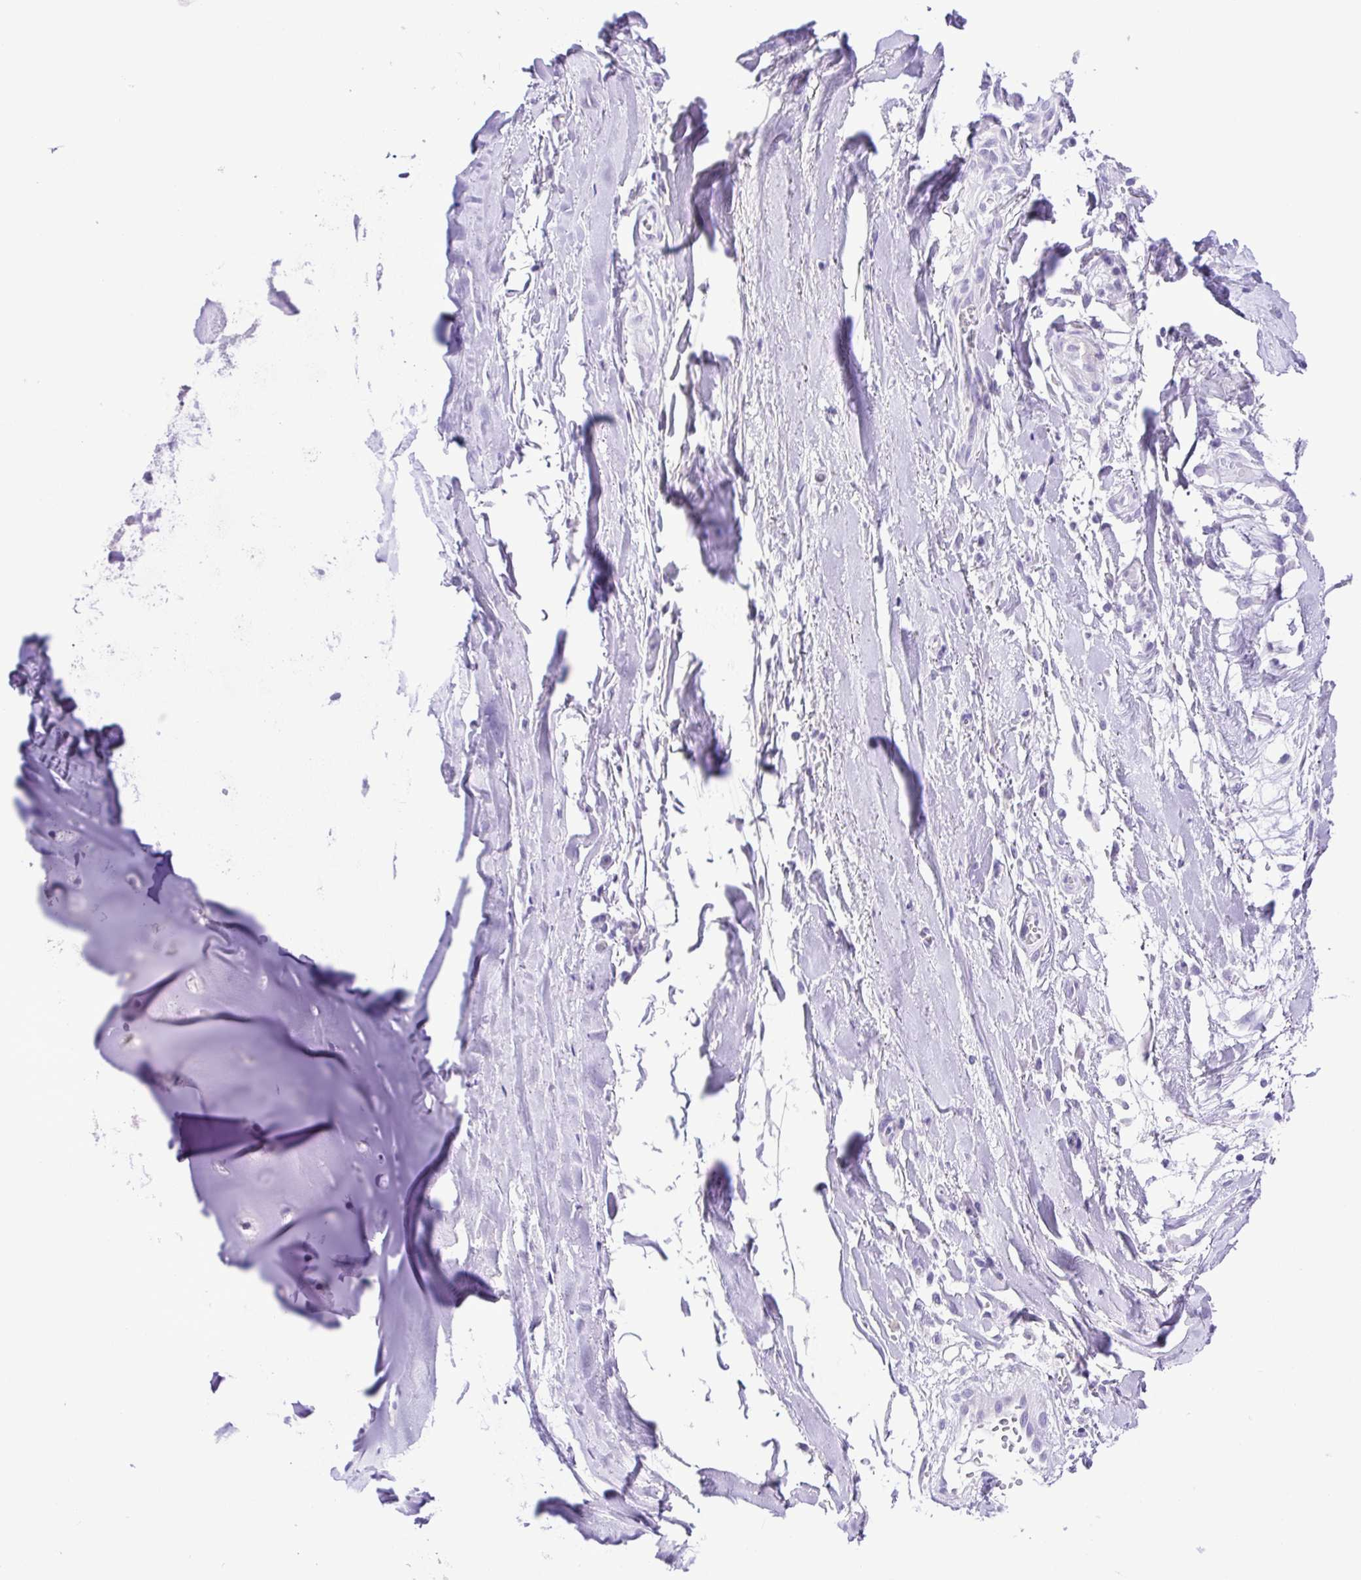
{"staining": {"intensity": "negative", "quantity": "none", "location": "none"}, "tissue": "adipose tissue", "cell_type": "Adipocytes", "image_type": "normal", "snomed": [{"axis": "morphology", "description": "Normal tissue, NOS"}, {"axis": "topography", "description": "Cartilage tissue"}, {"axis": "topography", "description": "Nasopharynx"}, {"axis": "topography", "description": "Thyroid gland"}], "caption": "High power microscopy micrograph of an immunohistochemistry (IHC) micrograph of normal adipose tissue, revealing no significant expression in adipocytes.", "gene": "SYT1", "patient": {"sex": "male", "age": 63}}